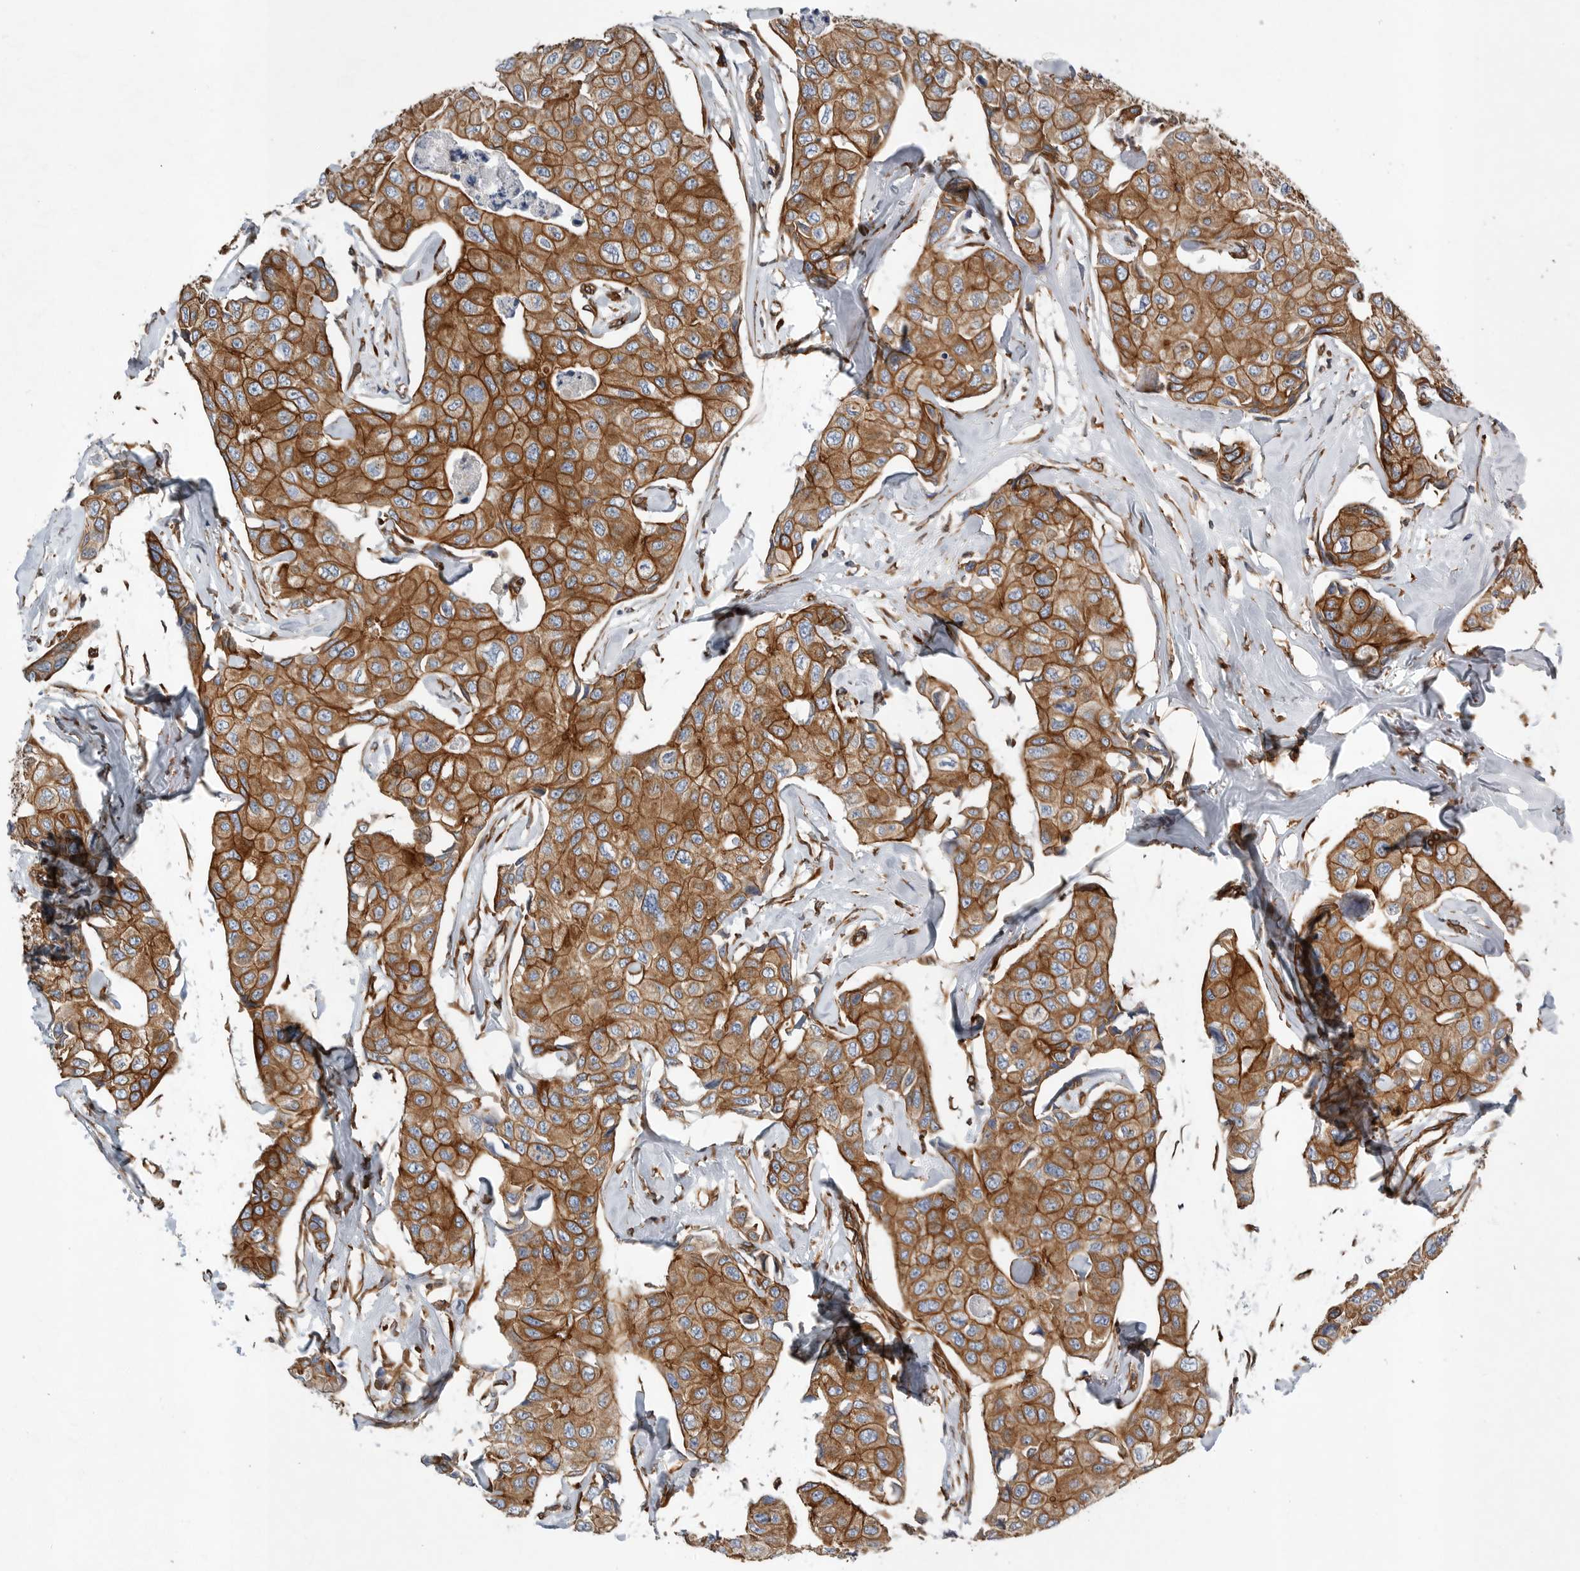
{"staining": {"intensity": "strong", "quantity": ">75%", "location": "cytoplasmic/membranous"}, "tissue": "breast cancer", "cell_type": "Tumor cells", "image_type": "cancer", "snomed": [{"axis": "morphology", "description": "Duct carcinoma"}, {"axis": "topography", "description": "Breast"}], "caption": "The immunohistochemical stain highlights strong cytoplasmic/membranous positivity in tumor cells of breast cancer (infiltrating ductal carcinoma) tissue. (Brightfield microscopy of DAB IHC at high magnification).", "gene": "PLEC", "patient": {"sex": "female", "age": 80}}